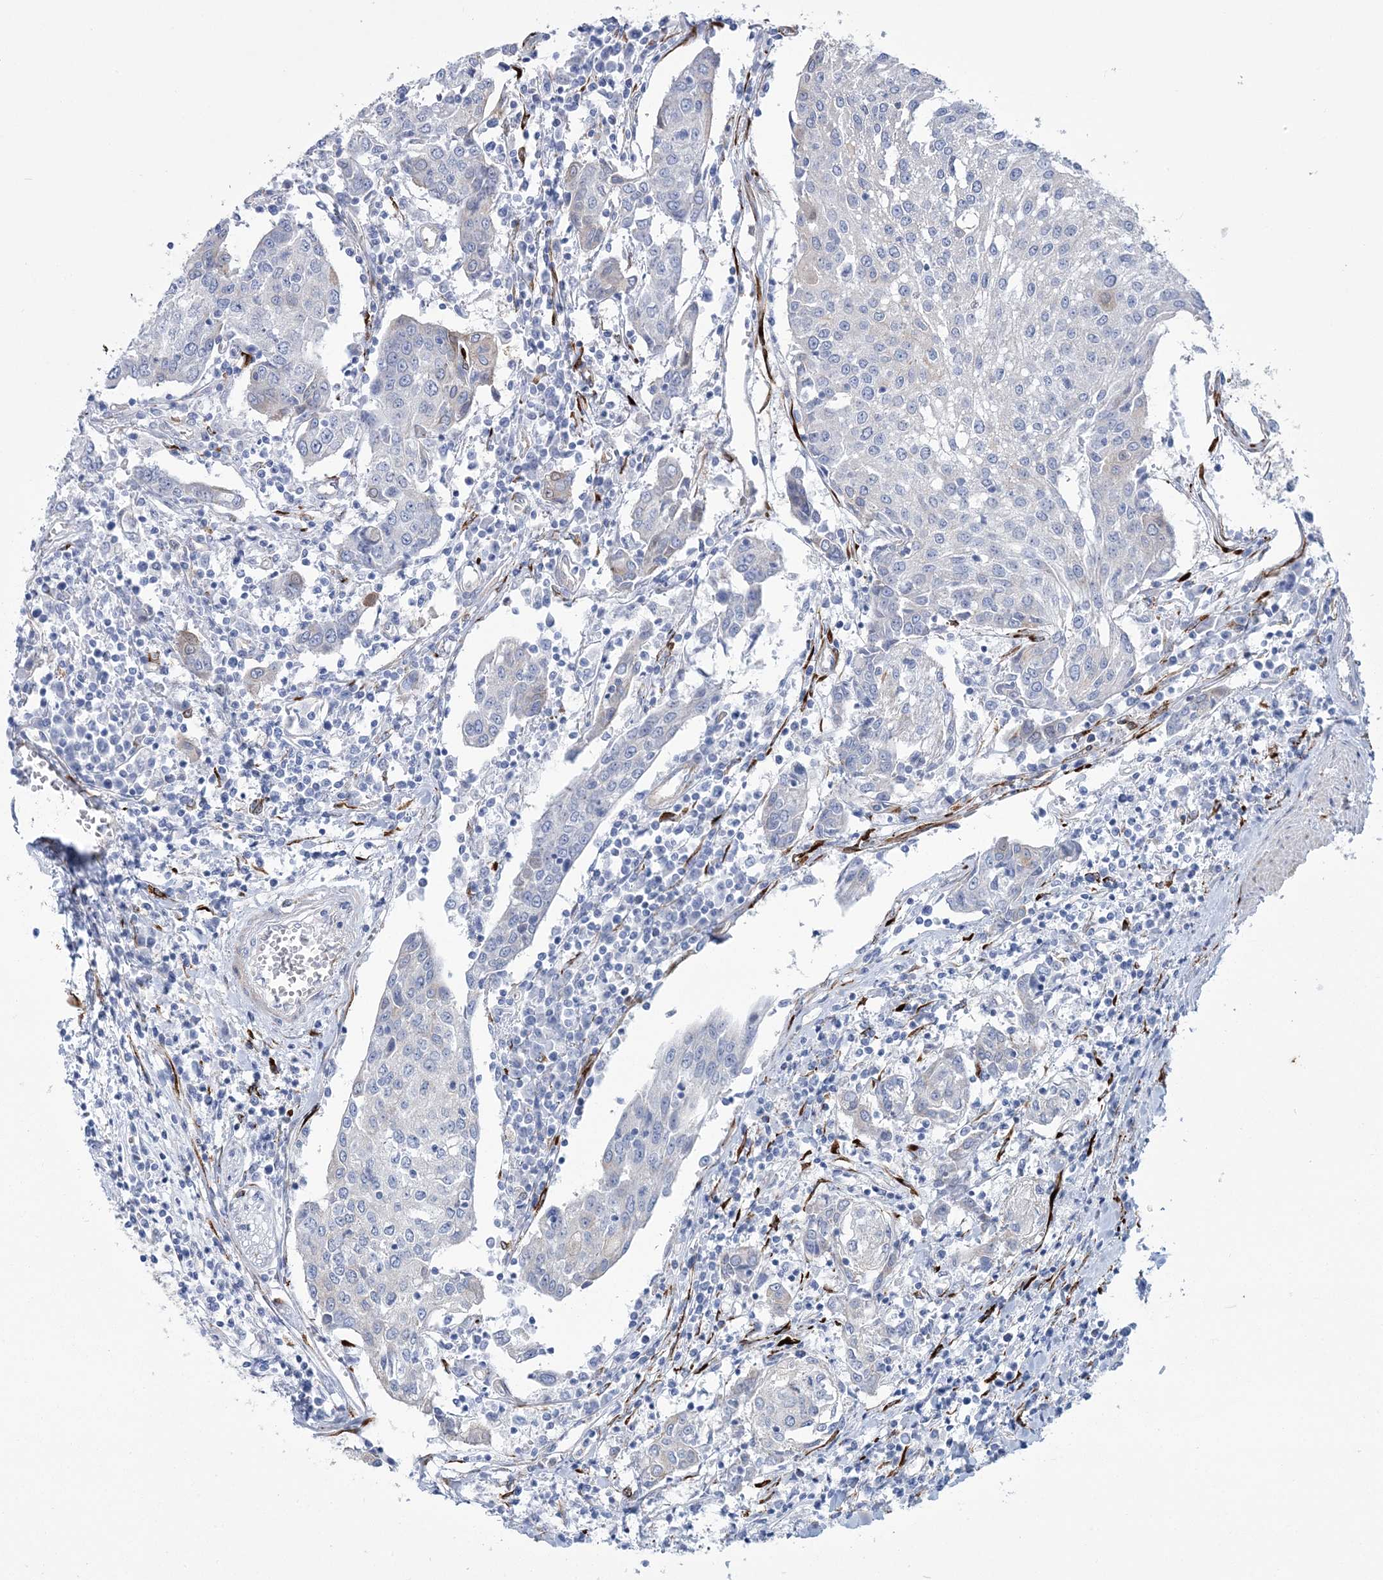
{"staining": {"intensity": "negative", "quantity": "none", "location": "none"}, "tissue": "urothelial cancer", "cell_type": "Tumor cells", "image_type": "cancer", "snomed": [{"axis": "morphology", "description": "Urothelial carcinoma, High grade"}, {"axis": "topography", "description": "Urinary bladder"}], "caption": "DAB immunohistochemical staining of human urothelial cancer shows no significant expression in tumor cells. The staining was performed using DAB (3,3'-diaminobenzidine) to visualize the protein expression in brown, while the nuclei were stained in blue with hematoxylin (Magnification: 20x).", "gene": "RAB11FIP5", "patient": {"sex": "female", "age": 85}}